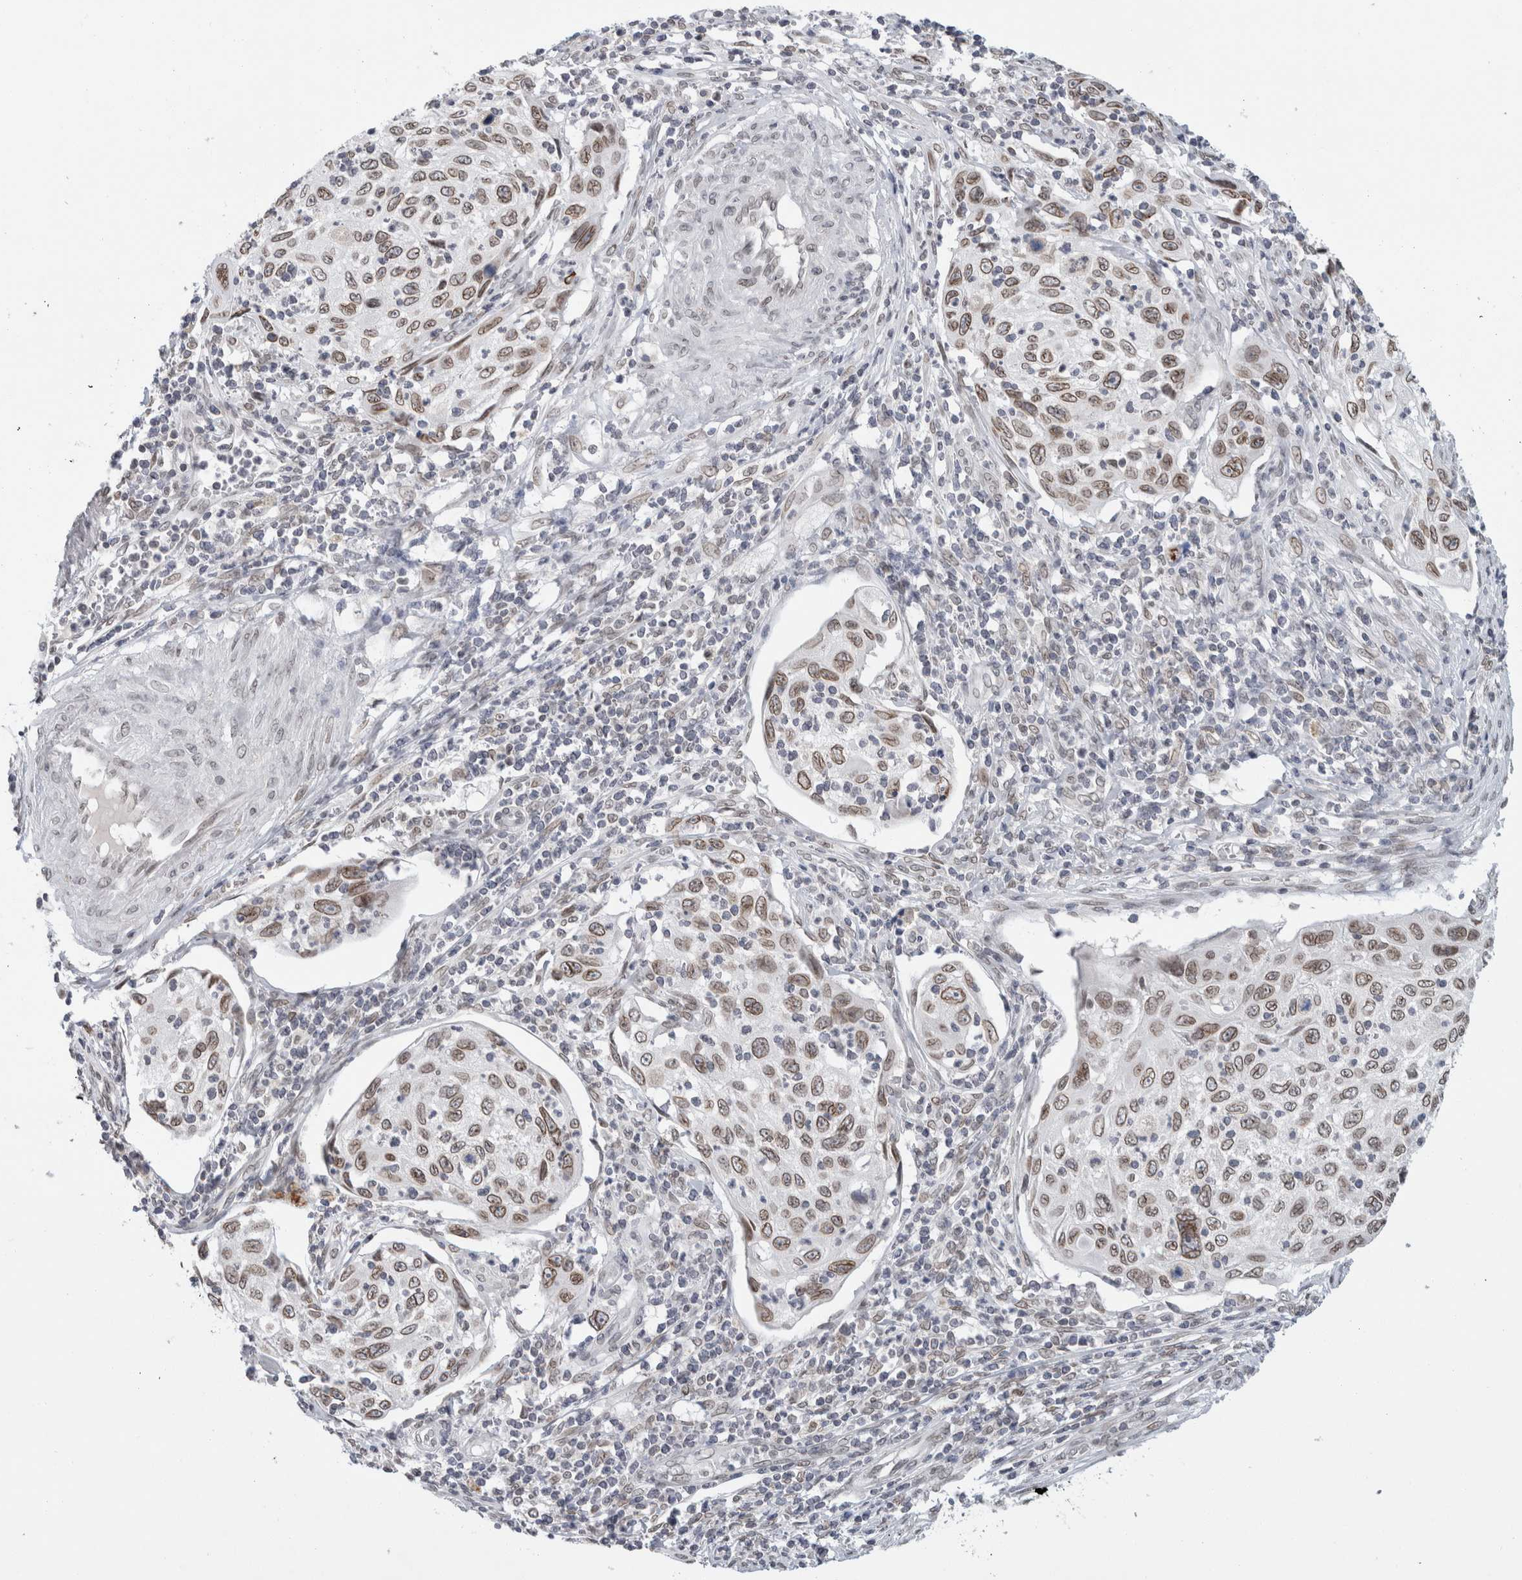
{"staining": {"intensity": "weak", "quantity": ">75%", "location": "cytoplasmic/membranous,nuclear"}, "tissue": "cervical cancer", "cell_type": "Tumor cells", "image_type": "cancer", "snomed": [{"axis": "morphology", "description": "Squamous cell carcinoma, NOS"}, {"axis": "topography", "description": "Cervix"}], "caption": "Protein analysis of cervical cancer tissue exhibits weak cytoplasmic/membranous and nuclear positivity in about >75% of tumor cells.", "gene": "ZNF770", "patient": {"sex": "female", "age": 70}}